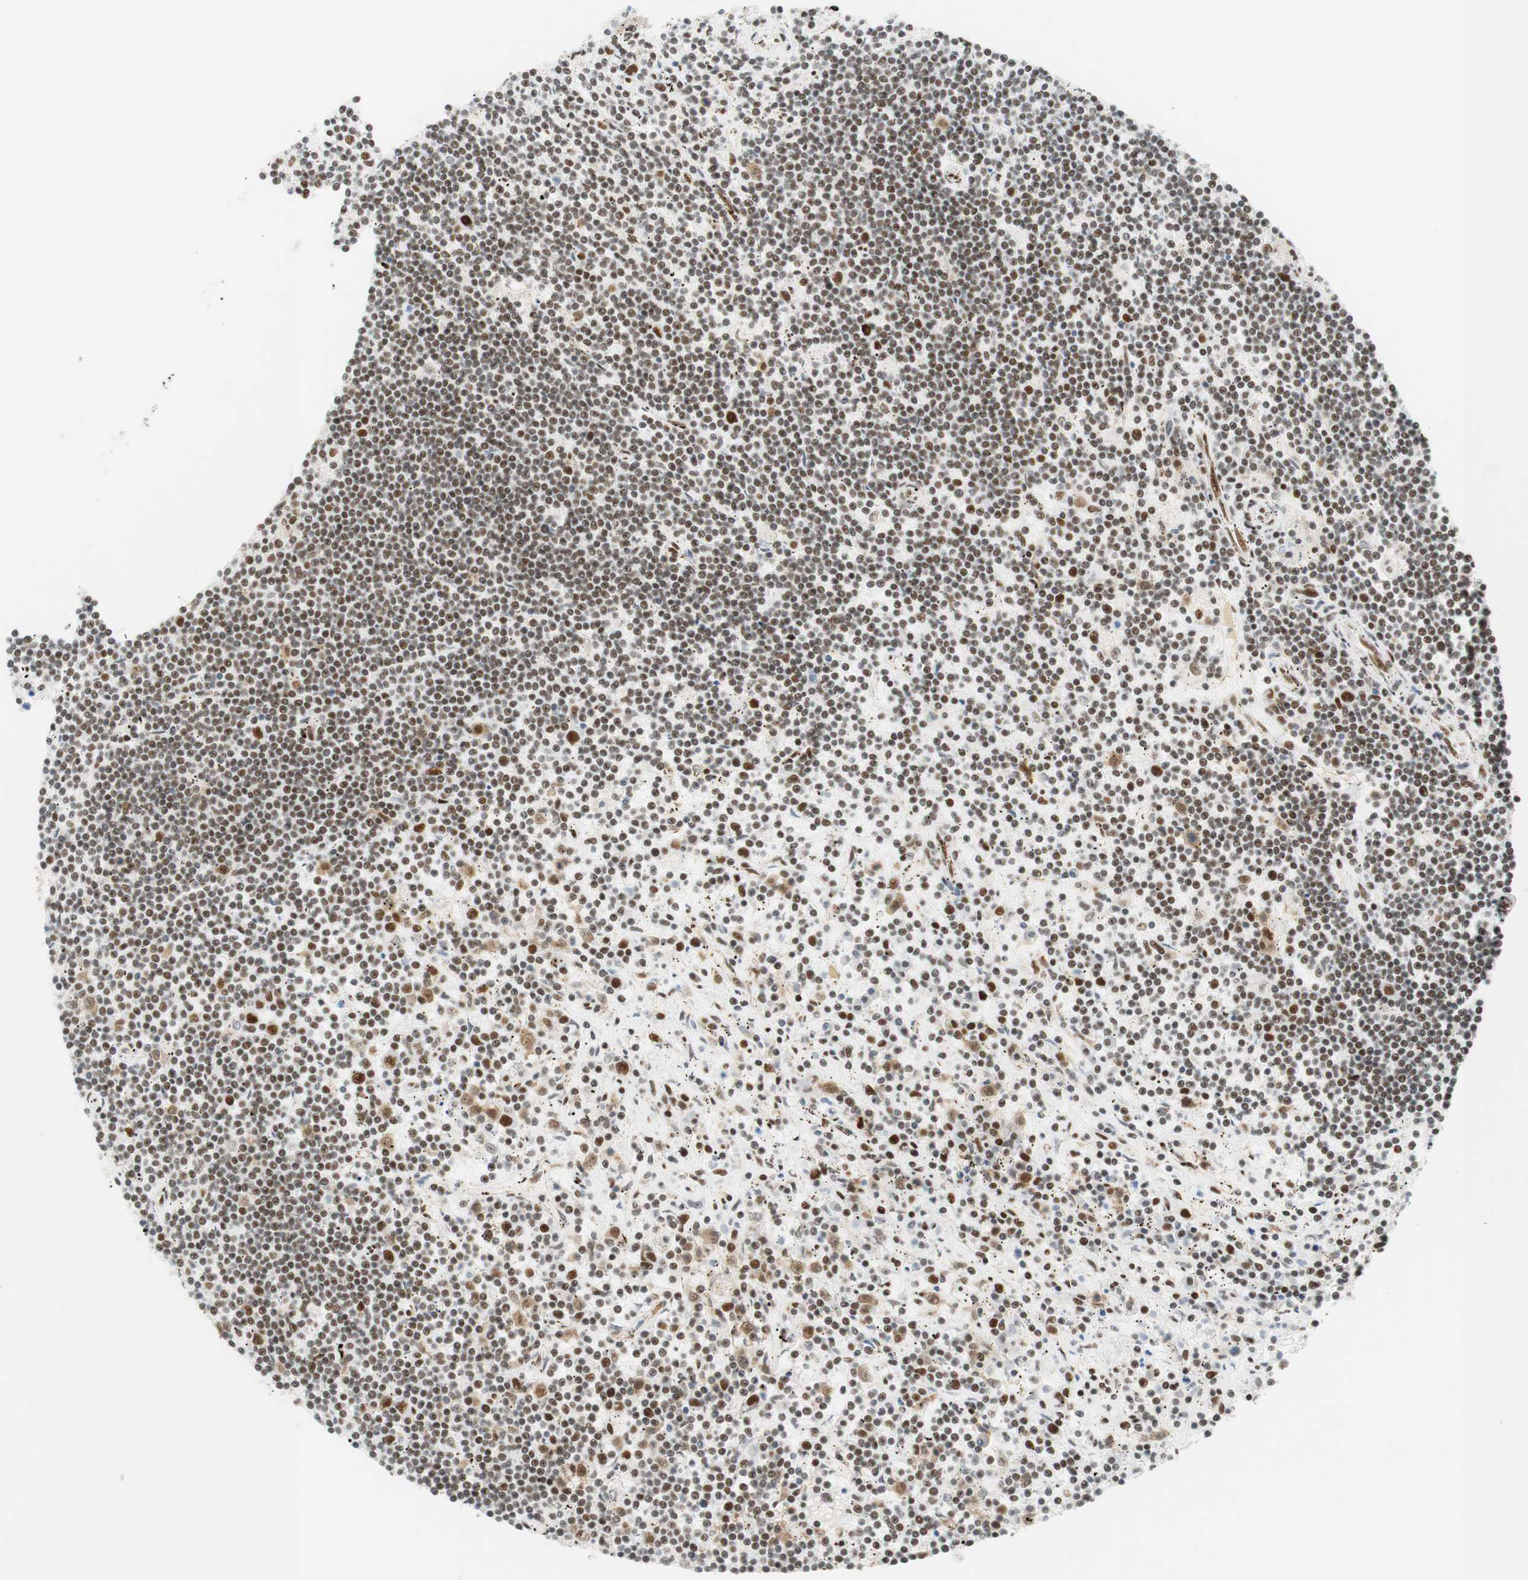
{"staining": {"intensity": "strong", "quantity": "25%-75%", "location": "nuclear"}, "tissue": "lymphoma", "cell_type": "Tumor cells", "image_type": "cancer", "snomed": [{"axis": "morphology", "description": "Malignant lymphoma, non-Hodgkin's type, Low grade"}, {"axis": "topography", "description": "Spleen"}], "caption": "Lymphoma stained with IHC demonstrates strong nuclear staining in about 25%-75% of tumor cells.", "gene": "RNF20", "patient": {"sex": "male", "age": 76}}